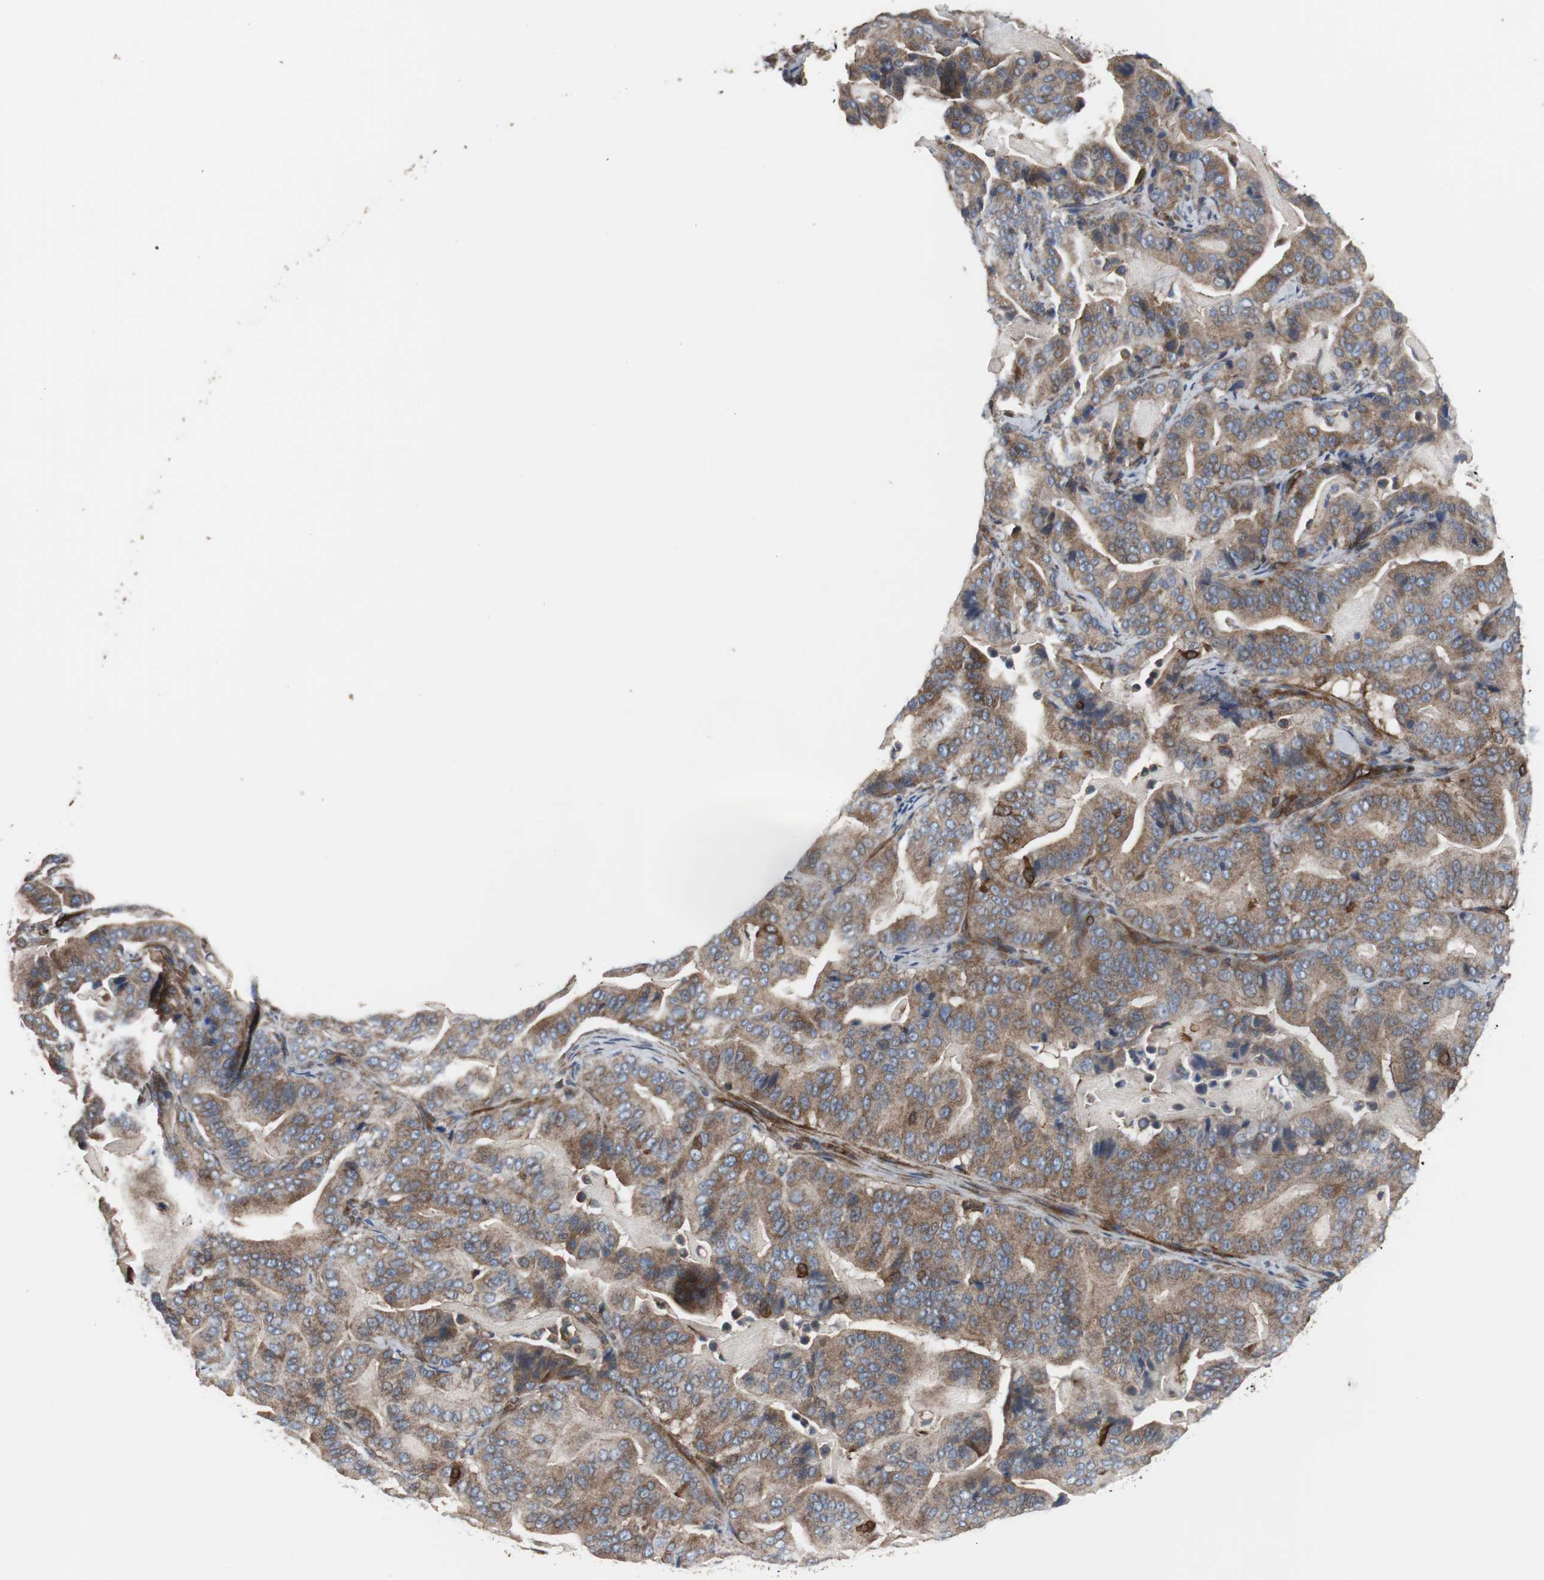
{"staining": {"intensity": "weak", "quantity": ">75%", "location": "cytoplasmic/membranous"}, "tissue": "pancreatic cancer", "cell_type": "Tumor cells", "image_type": "cancer", "snomed": [{"axis": "morphology", "description": "Adenocarcinoma, NOS"}, {"axis": "topography", "description": "Pancreas"}], "caption": "Immunohistochemical staining of pancreatic cancer shows low levels of weak cytoplasmic/membranous protein expression in approximately >75% of tumor cells.", "gene": "PLCG2", "patient": {"sex": "male", "age": 63}}